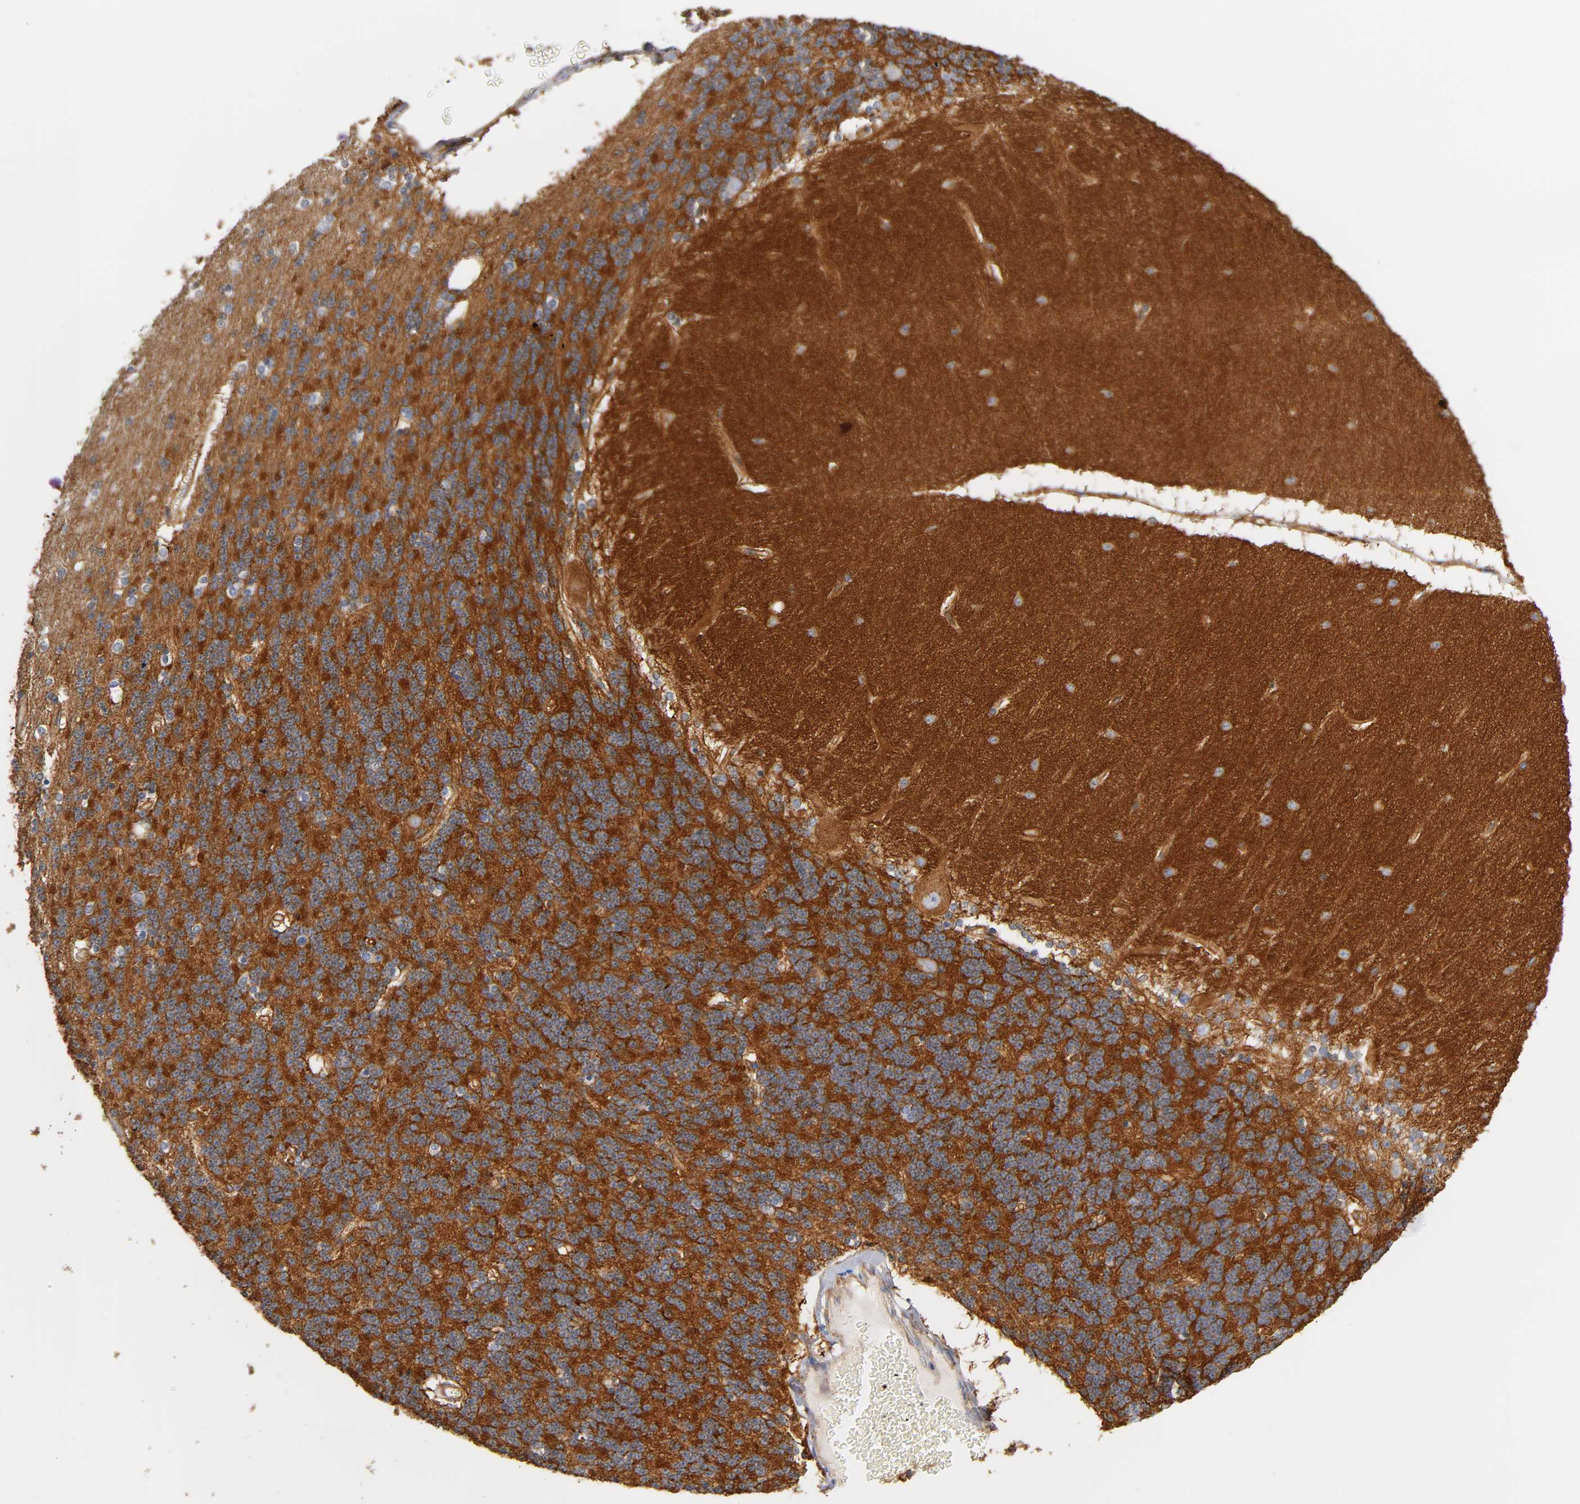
{"staining": {"intensity": "negative", "quantity": "none", "location": "none"}, "tissue": "cerebellum", "cell_type": "Cells in granular layer", "image_type": "normal", "snomed": [{"axis": "morphology", "description": "Normal tissue, NOS"}, {"axis": "topography", "description": "Cerebellum"}], "caption": "Immunohistochemistry (IHC) micrograph of benign cerebellum: cerebellum stained with DAB reveals no significant protein staining in cells in granular layer. (Immunohistochemistry, brightfield microscopy, high magnification).", "gene": "SPTAN1", "patient": {"sex": "female", "age": 54}}